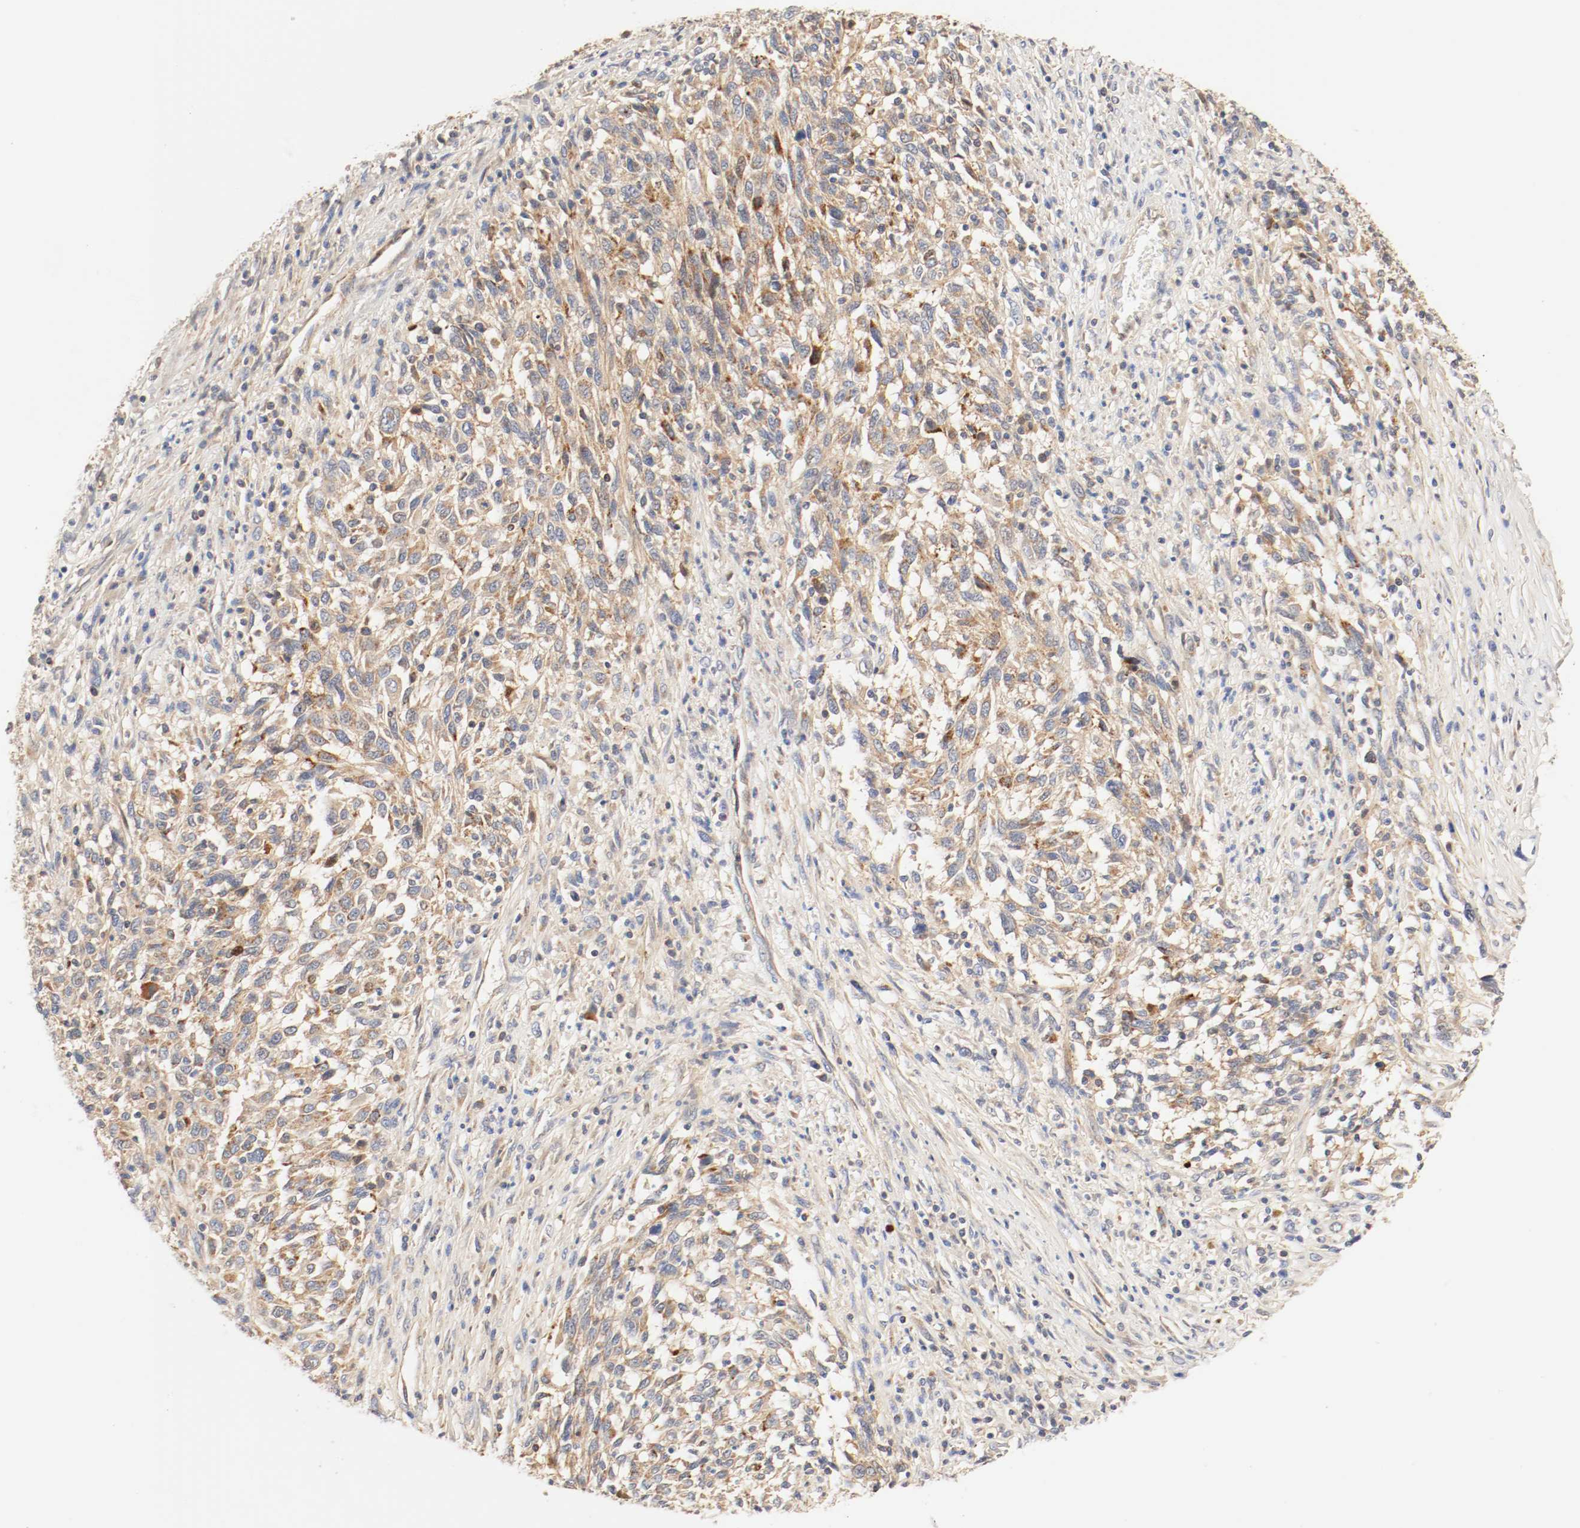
{"staining": {"intensity": "moderate", "quantity": ">75%", "location": "cytoplasmic/membranous"}, "tissue": "melanoma", "cell_type": "Tumor cells", "image_type": "cancer", "snomed": [{"axis": "morphology", "description": "Malignant melanoma, Metastatic site"}, {"axis": "topography", "description": "Lymph node"}], "caption": "Immunohistochemistry micrograph of human melanoma stained for a protein (brown), which demonstrates medium levels of moderate cytoplasmic/membranous expression in about >75% of tumor cells.", "gene": "GIT1", "patient": {"sex": "male", "age": 61}}